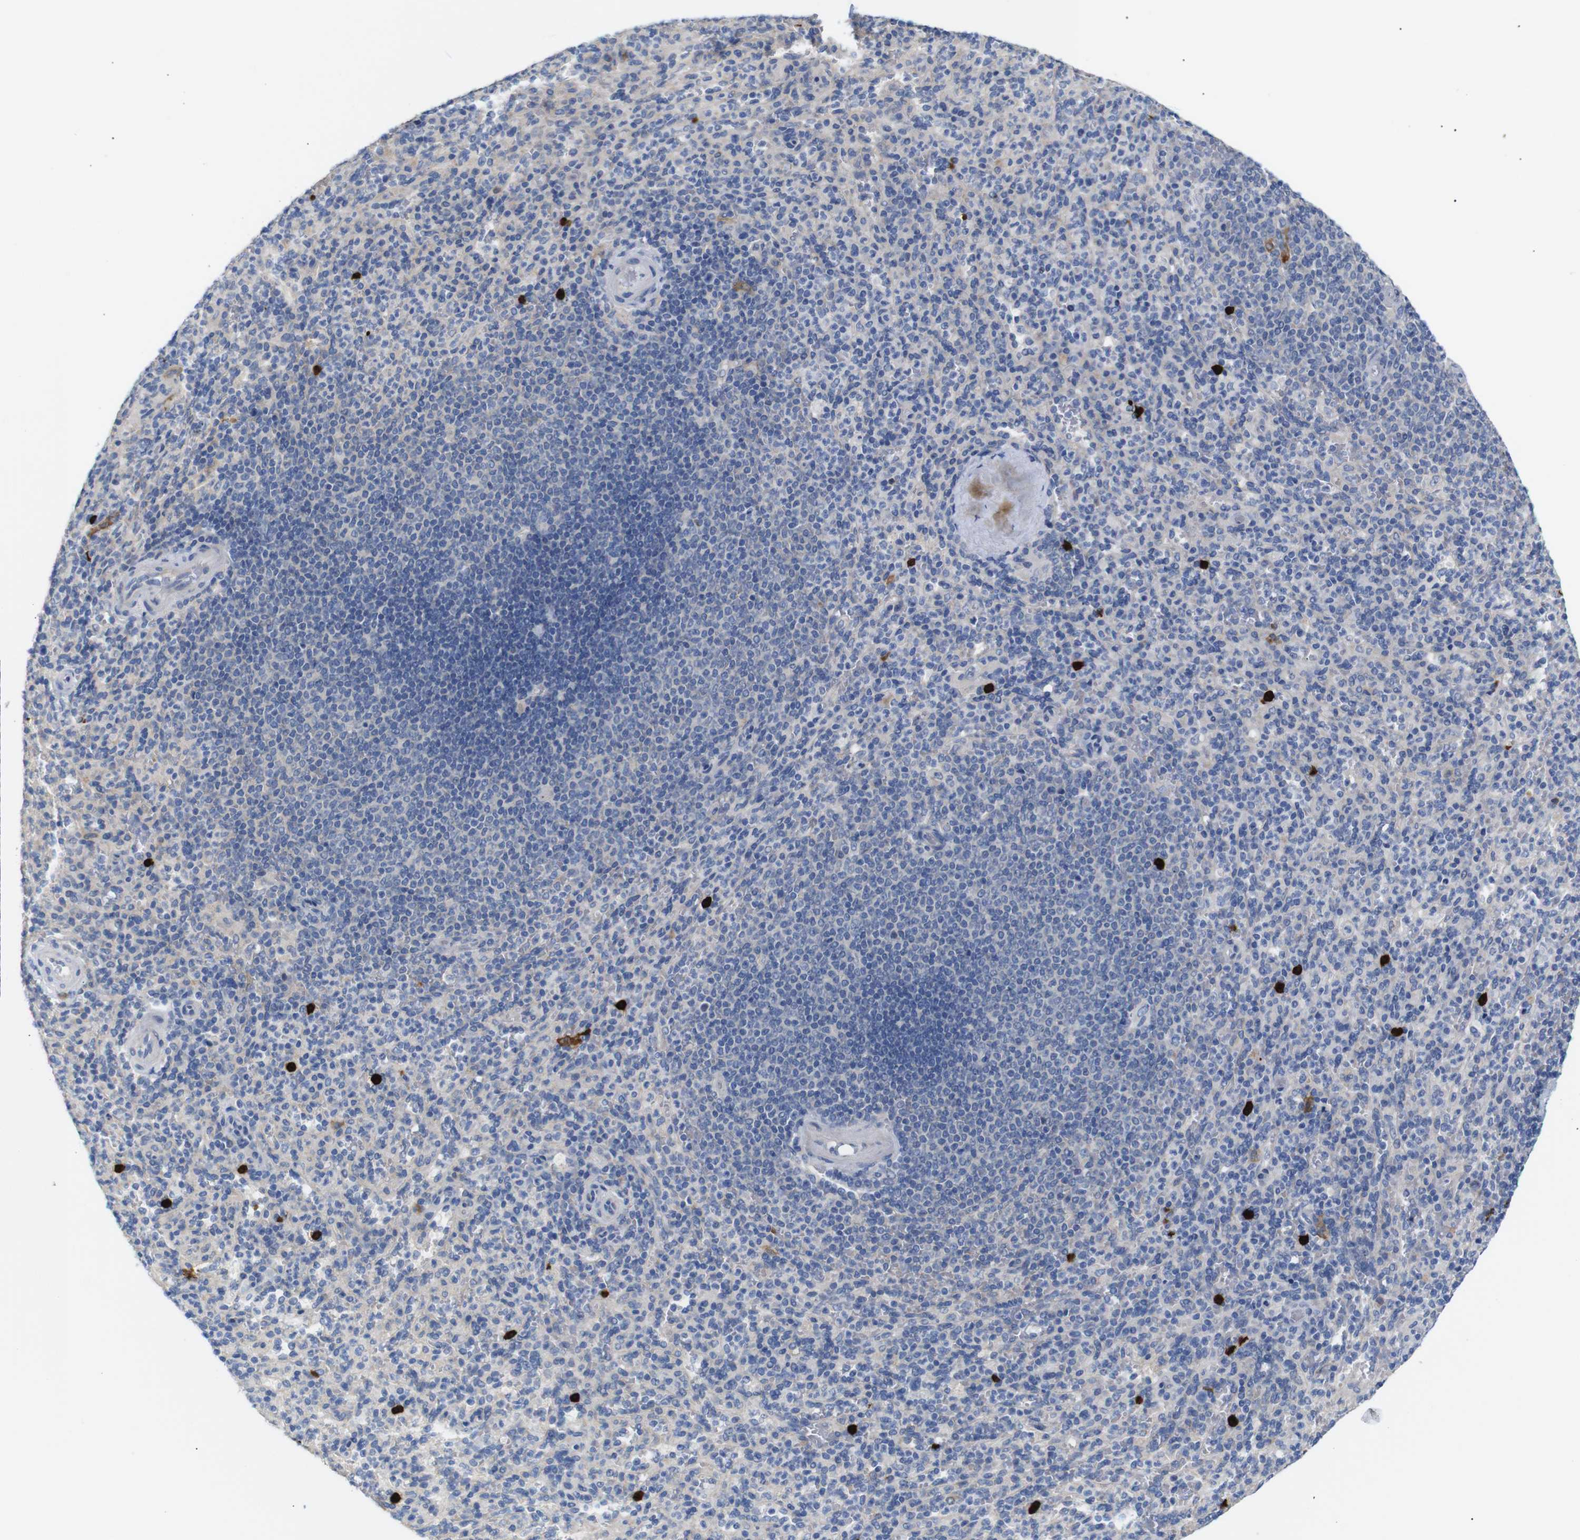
{"staining": {"intensity": "strong", "quantity": "<25%", "location": "cytoplasmic/membranous"}, "tissue": "spleen", "cell_type": "Cells in red pulp", "image_type": "normal", "snomed": [{"axis": "morphology", "description": "Normal tissue, NOS"}, {"axis": "topography", "description": "Spleen"}], "caption": "This image reveals IHC staining of normal spleen, with medium strong cytoplasmic/membranous staining in approximately <25% of cells in red pulp.", "gene": "ALOX15", "patient": {"sex": "male", "age": 36}}